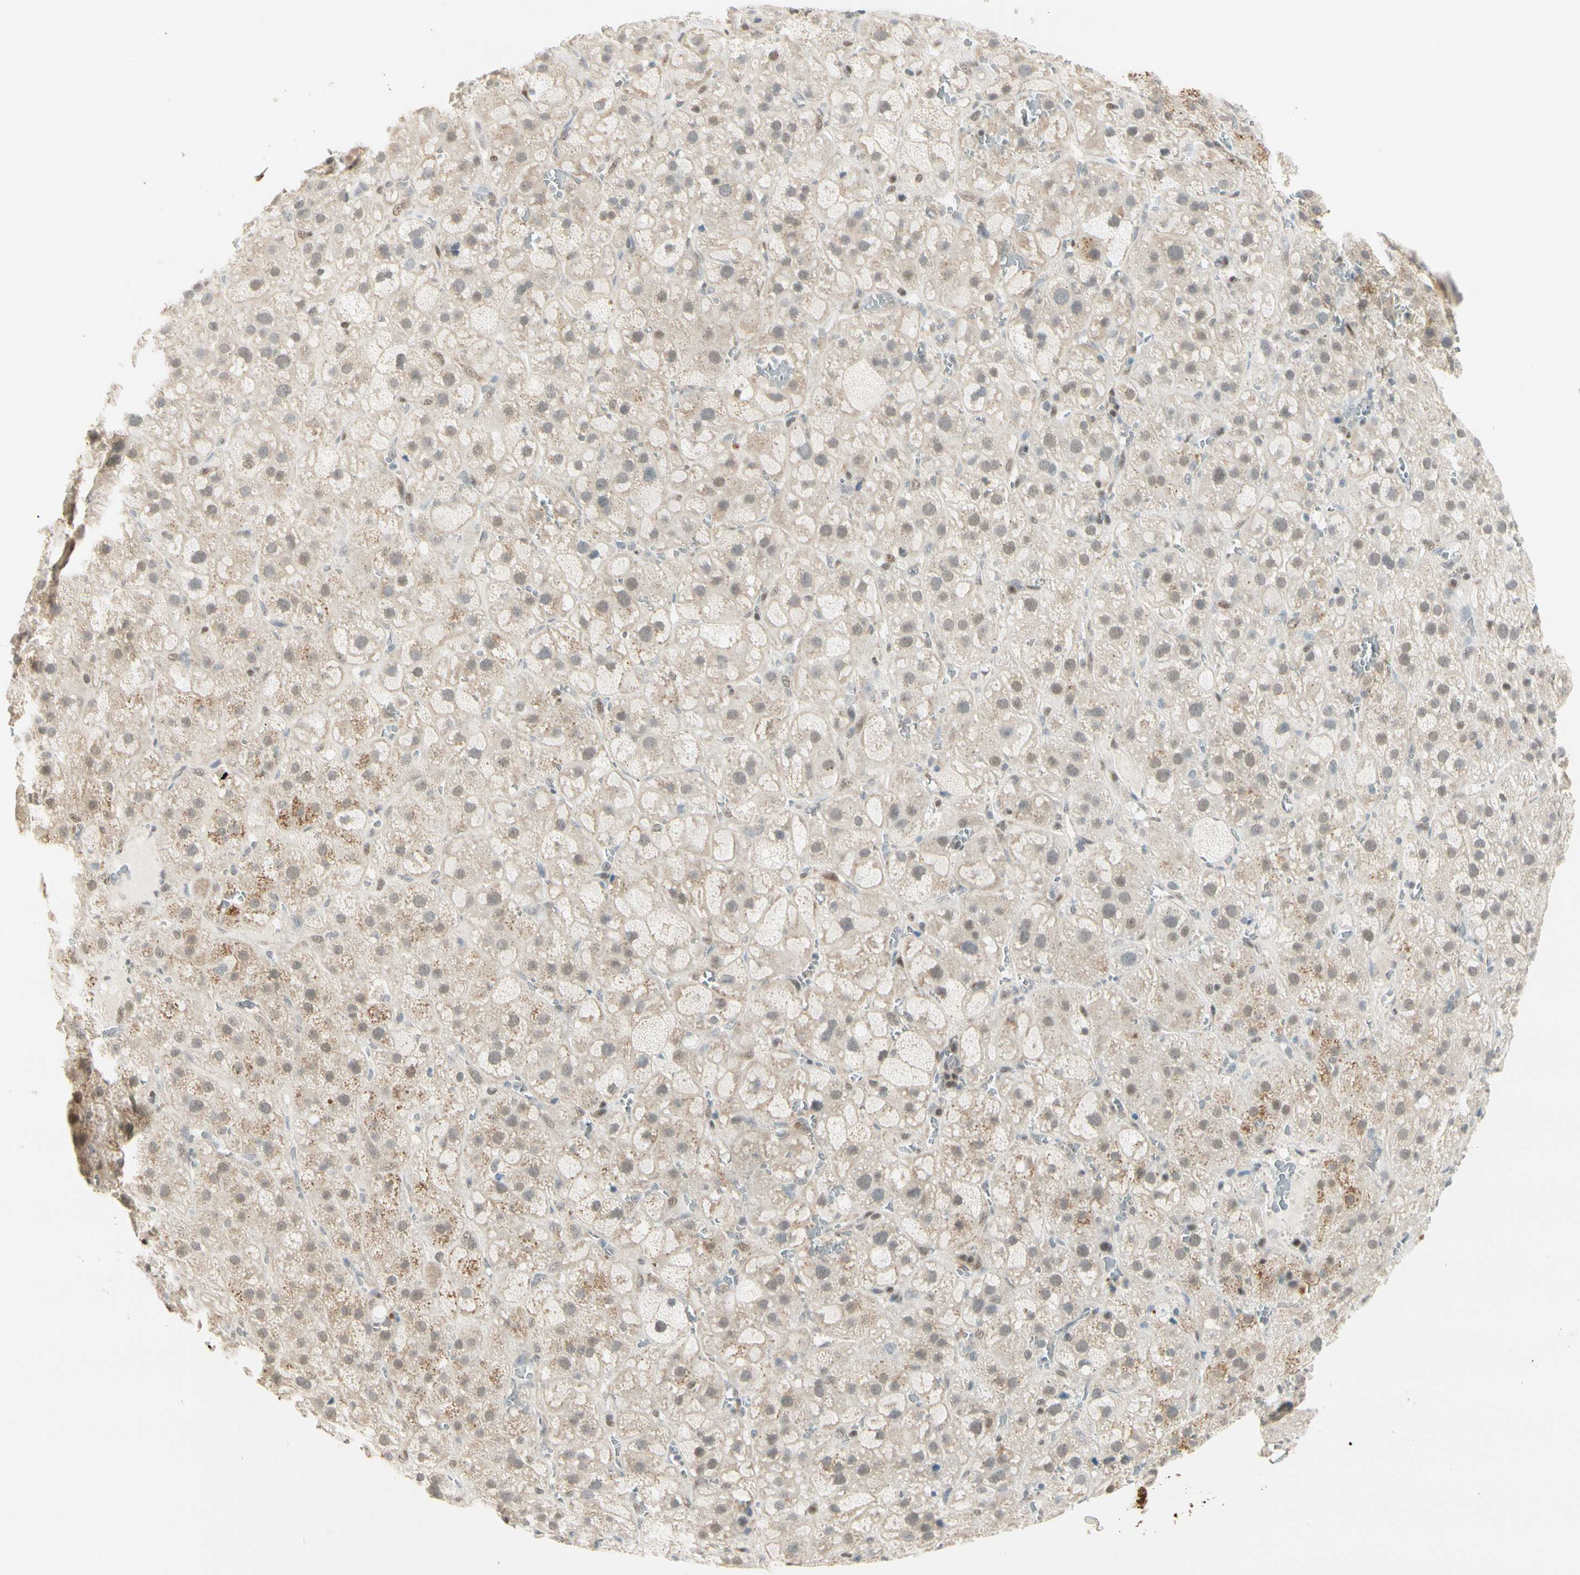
{"staining": {"intensity": "moderate", "quantity": "25%-75%", "location": "cytoplasmic/membranous,nuclear"}, "tissue": "adrenal gland", "cell_type": "Glandular cells", "image_type": "normal", "snomed": [{"axis": "morphology", "description": "Normal tissue, NOS"}, {"axis": "topography", "description": "Adrenal gland"}], "caption": "Glandular cells reveal medium levels of moderate cytoplasmic/membranous,nuclear staining in approximately 25%-75% of cells in benign human adrenal gland.", "gene": "ATXN1", "patient": {"sex": "female", "age": 47}}